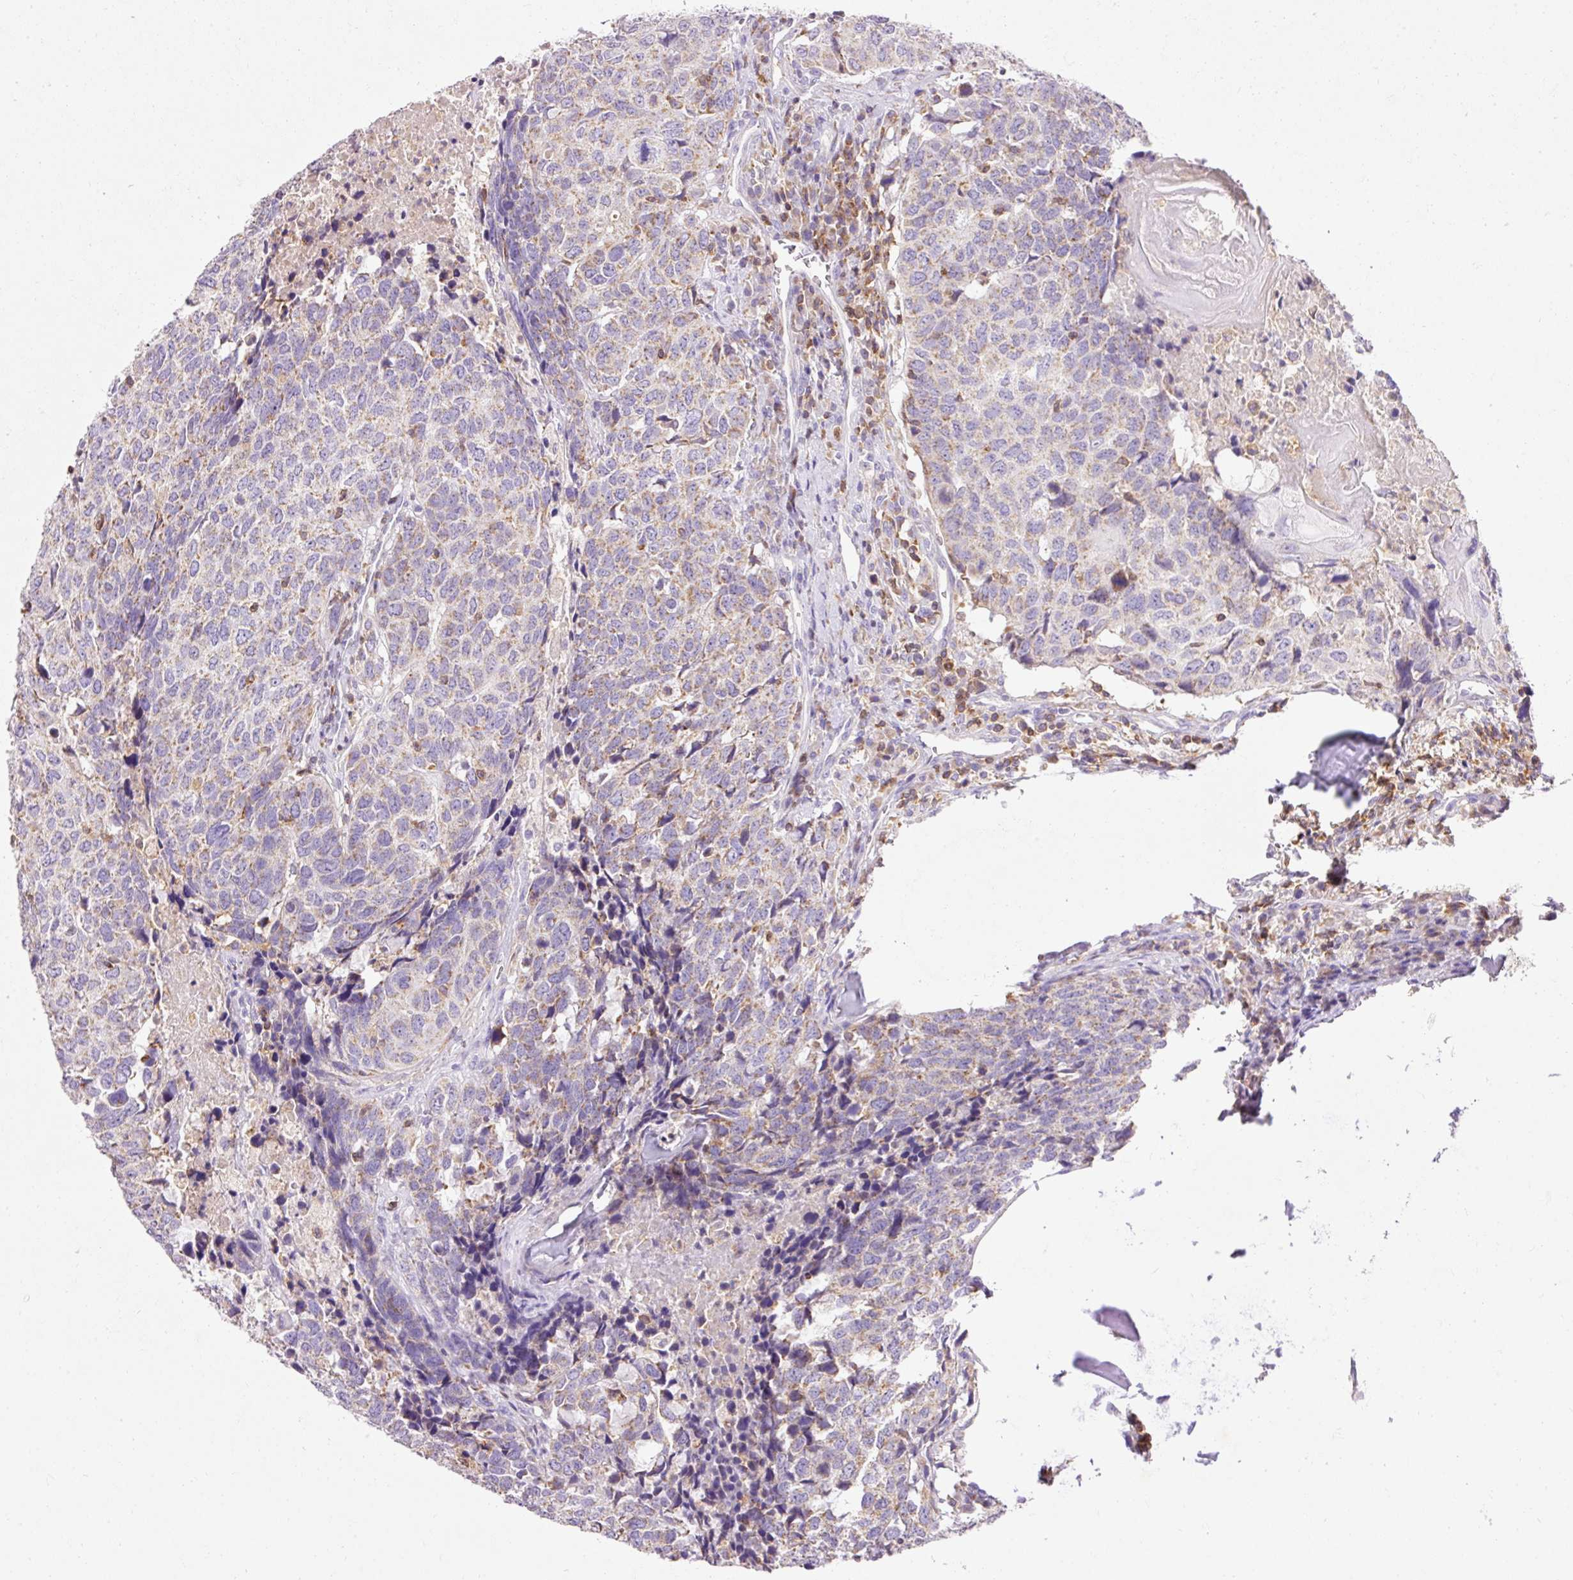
{"staining": {"intensity": "weak", "quantity": "25%-75%", "location": "cytoplasmic/membranous"}, "tissue": "head and neck cancer", "cell_type": "Tumor cells", "image_type": "cancer", "snomed": [{"axis": "morphology", "description": "Normal tissue, NOS"}, {"axis": "morphology", "description": "Squamous cell carcinoma, NOS"}, {"axis": "topography", "description": "Skeletal muscle"}, {"axis": "topography", "description": "Vascular tissue"}, {"axis": "topography", "description": "Peripheral nerve tissue"}, {"axis": "topography", "description": "Head-Neck"}], "caption": "IHC of head and neck squamous cell carcinoma demonstrates low levels of weak cytoplasmic/membranous positivity in about 25%-75% of tumor cells. (DAB (3,3'-diaminobenzidine) = brown stain, brightfield microscopy at high magnification).", "gene": "IMMT", "patient": {"sex": "male", "age": 66}}